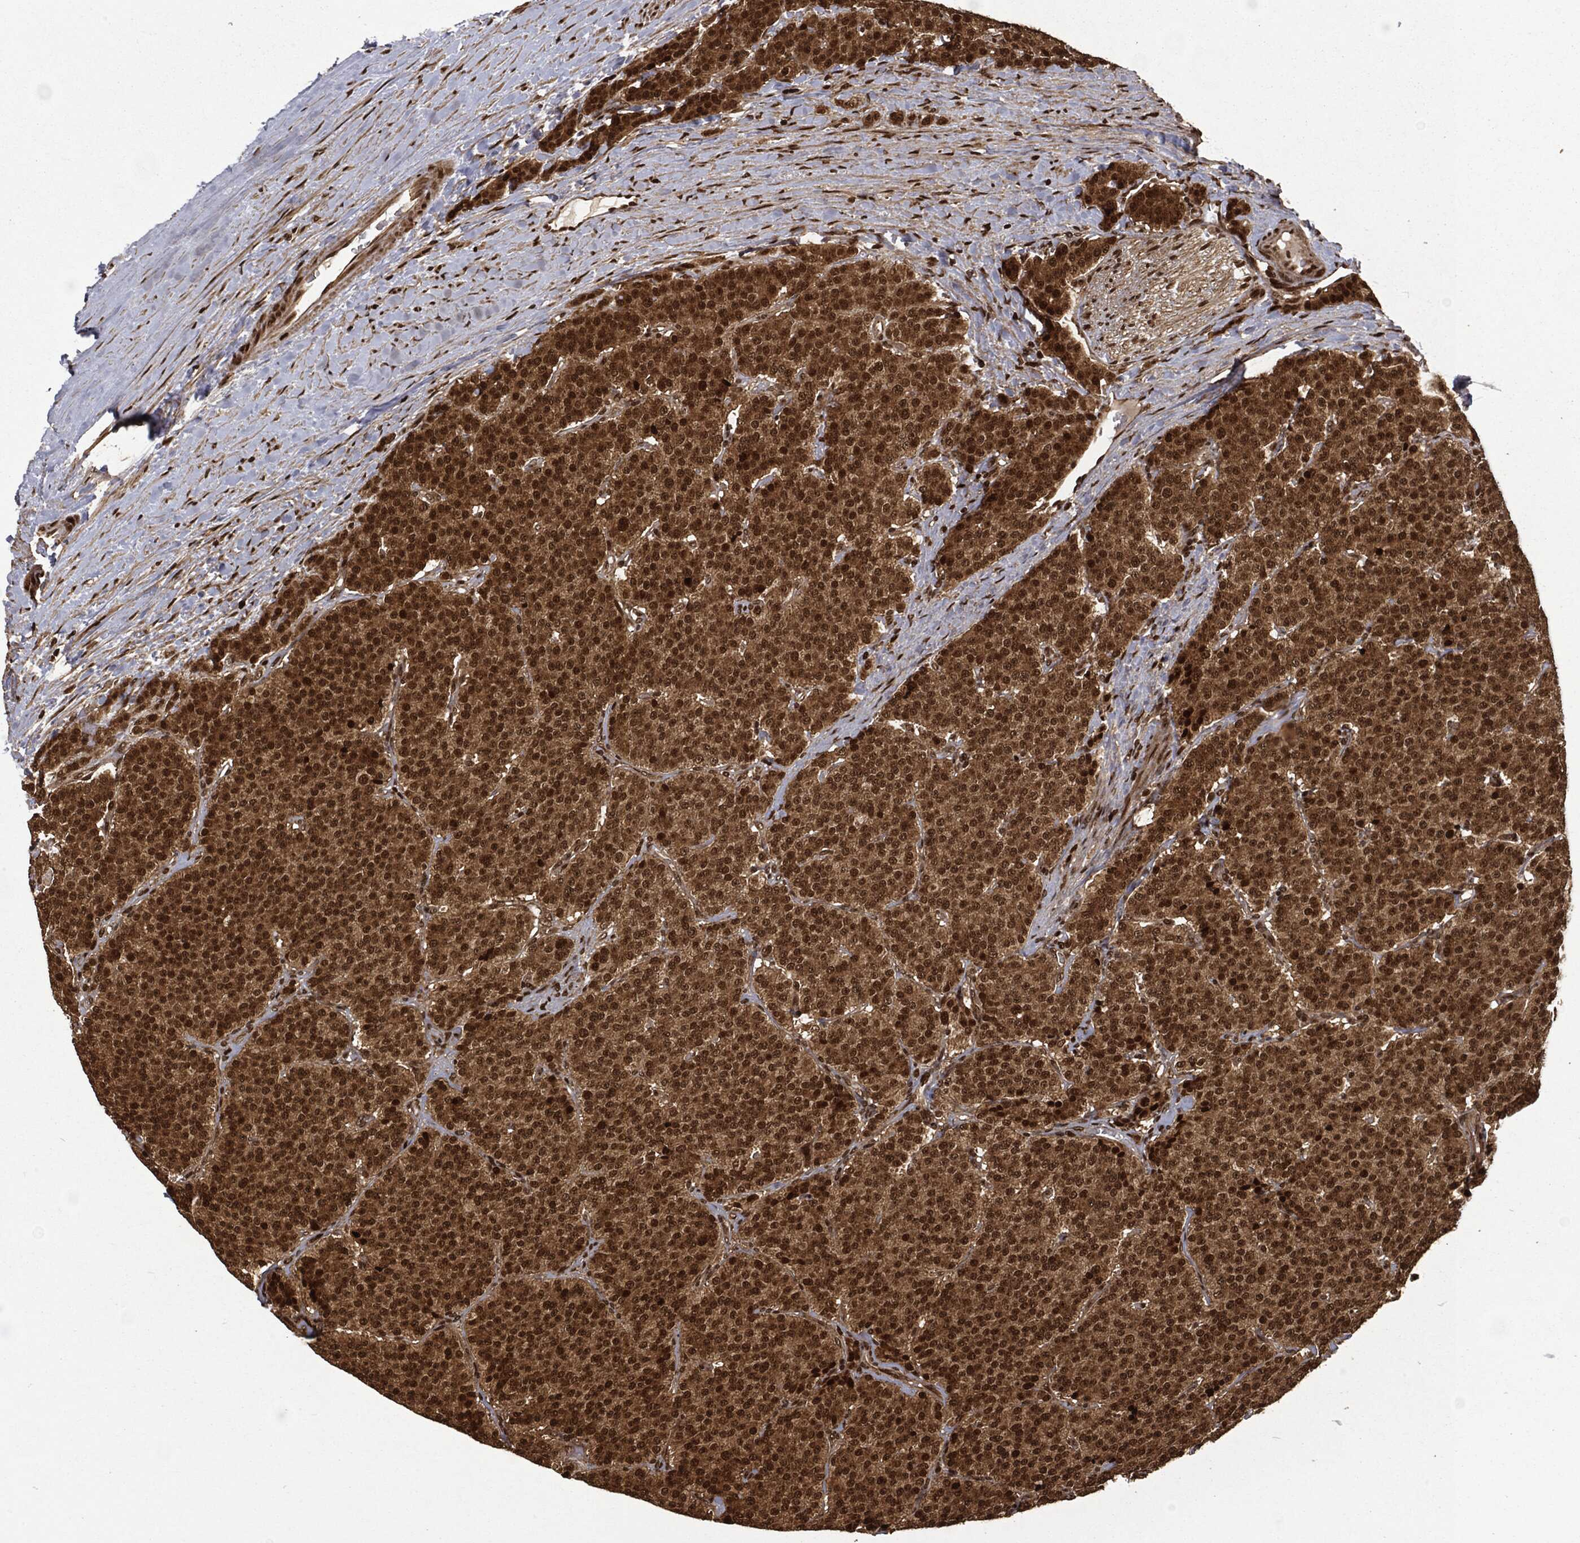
{"staining": {"intensity": "moderate", "quantity": "25%-75%", "location": "cytoplasmic/membranous,nuclear"}, "tissue": "carcinoid", "cell_type": "Tumor cells", "image_type": "cancer", "snomed": [{"axis": "morphology", "description": "Carcinoid, malignant, NOS"}, {"axis": "topography", "description": "Small intestine"}], "caption": "DAB immunohistochemical staining of carcinoid reveals moderate cytoplasmic/membranous and nuclear protein positivity in approximately 25%-75% of tumor cells. (Brightfield microscopy of DAB IHC at high magnification).", "gene": "NGRN", "patient": {"sex": "female", "age": 58}}